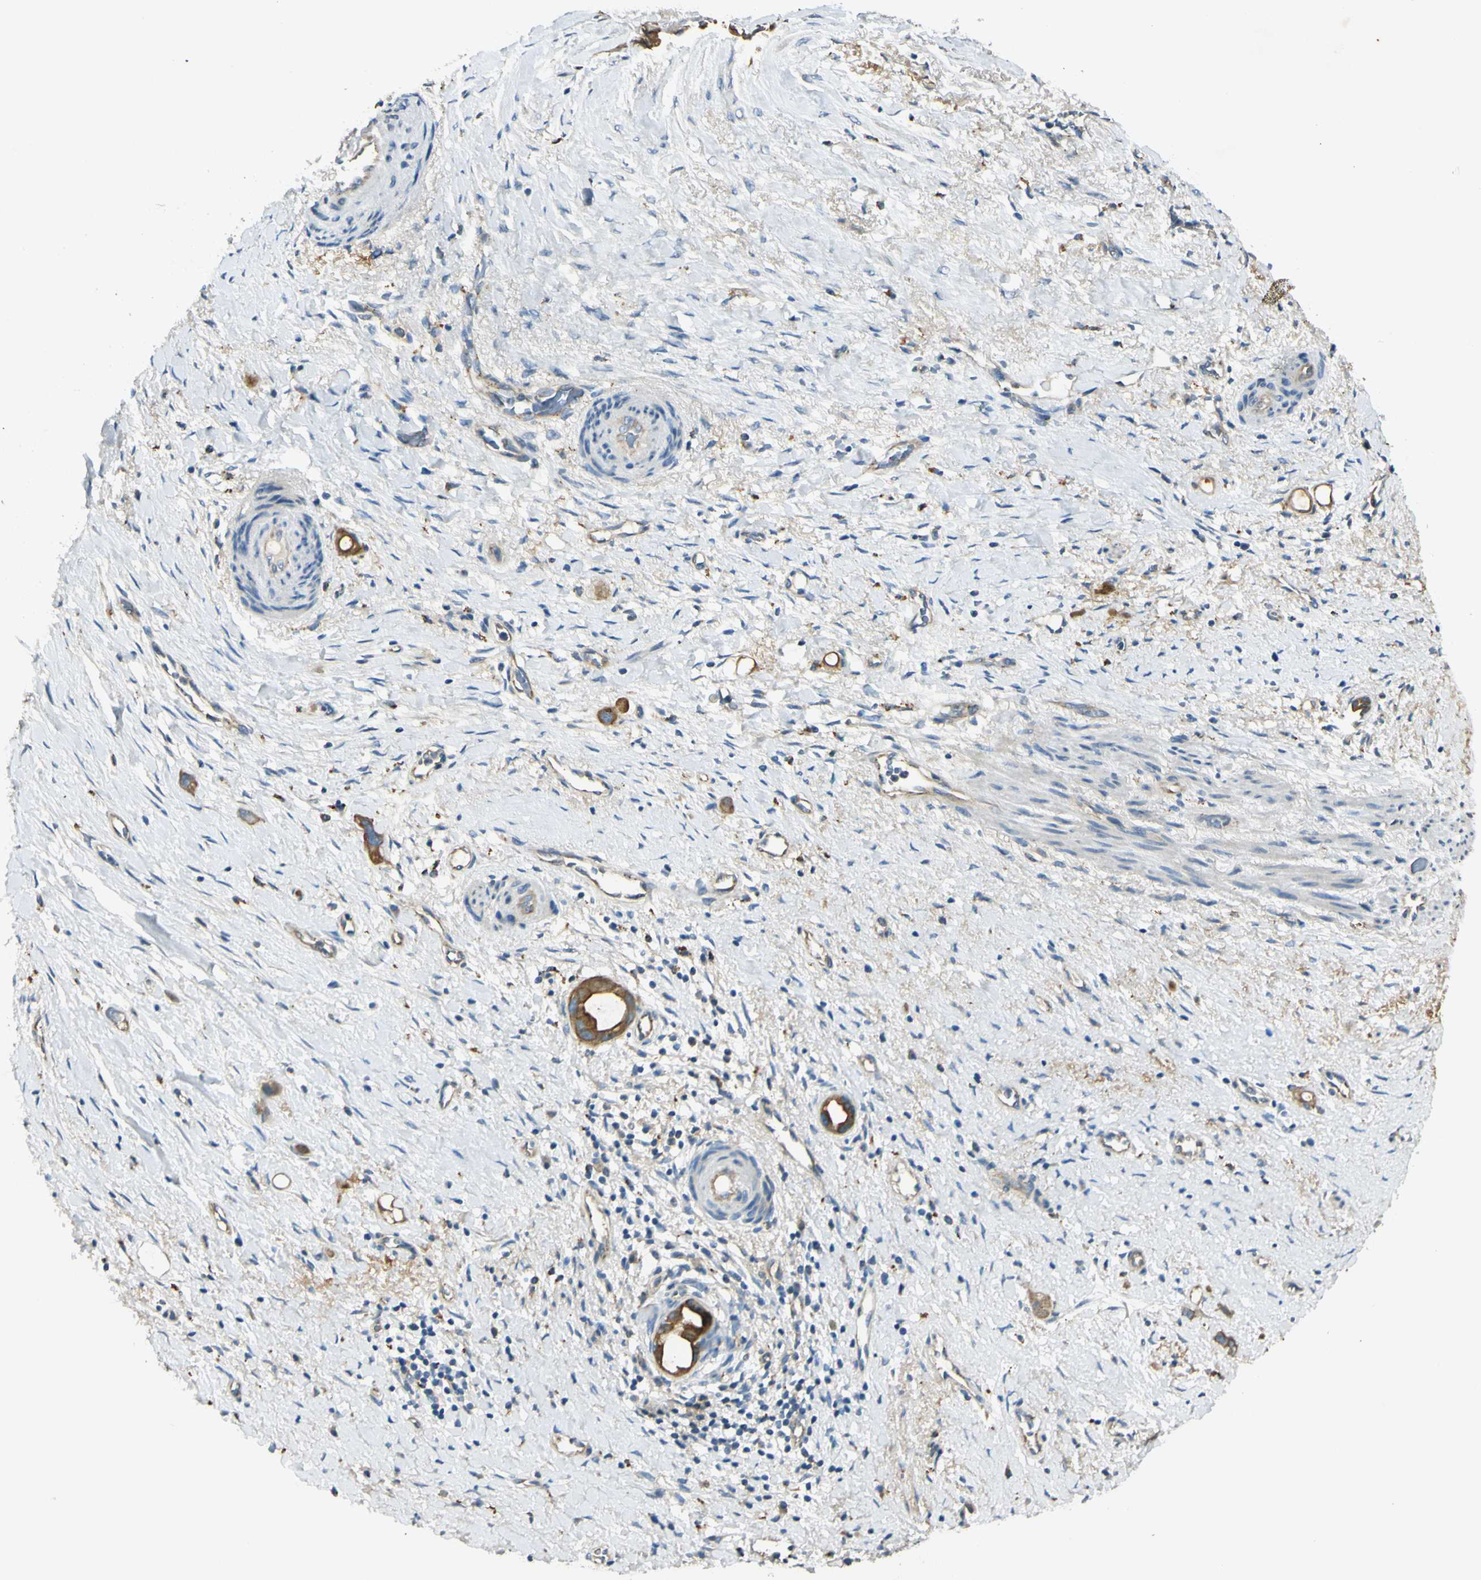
{"staining": {"intensity": "moderate", "quantity": ">75%", "location": "cytoplasmic/membranous"}, "tissue": "liver cancer", "cell_type": "Tumor cells", "image_type": "cancer", "snomed": [{"axis": "morphology", "description": "Cholangiocarcinoma"}, {"axis": "topography", "description": "Liver"}], "caption": "This photomicrograph demonstrates immunohistochemistry staining of liver cancer (cholangiocarcinoma), with medium moderate cytoplasmic/membranous expression in approximately >75% of tumor cells.", "gene": "LAMA3", "patient": {"sex": "female", "age": 65}}